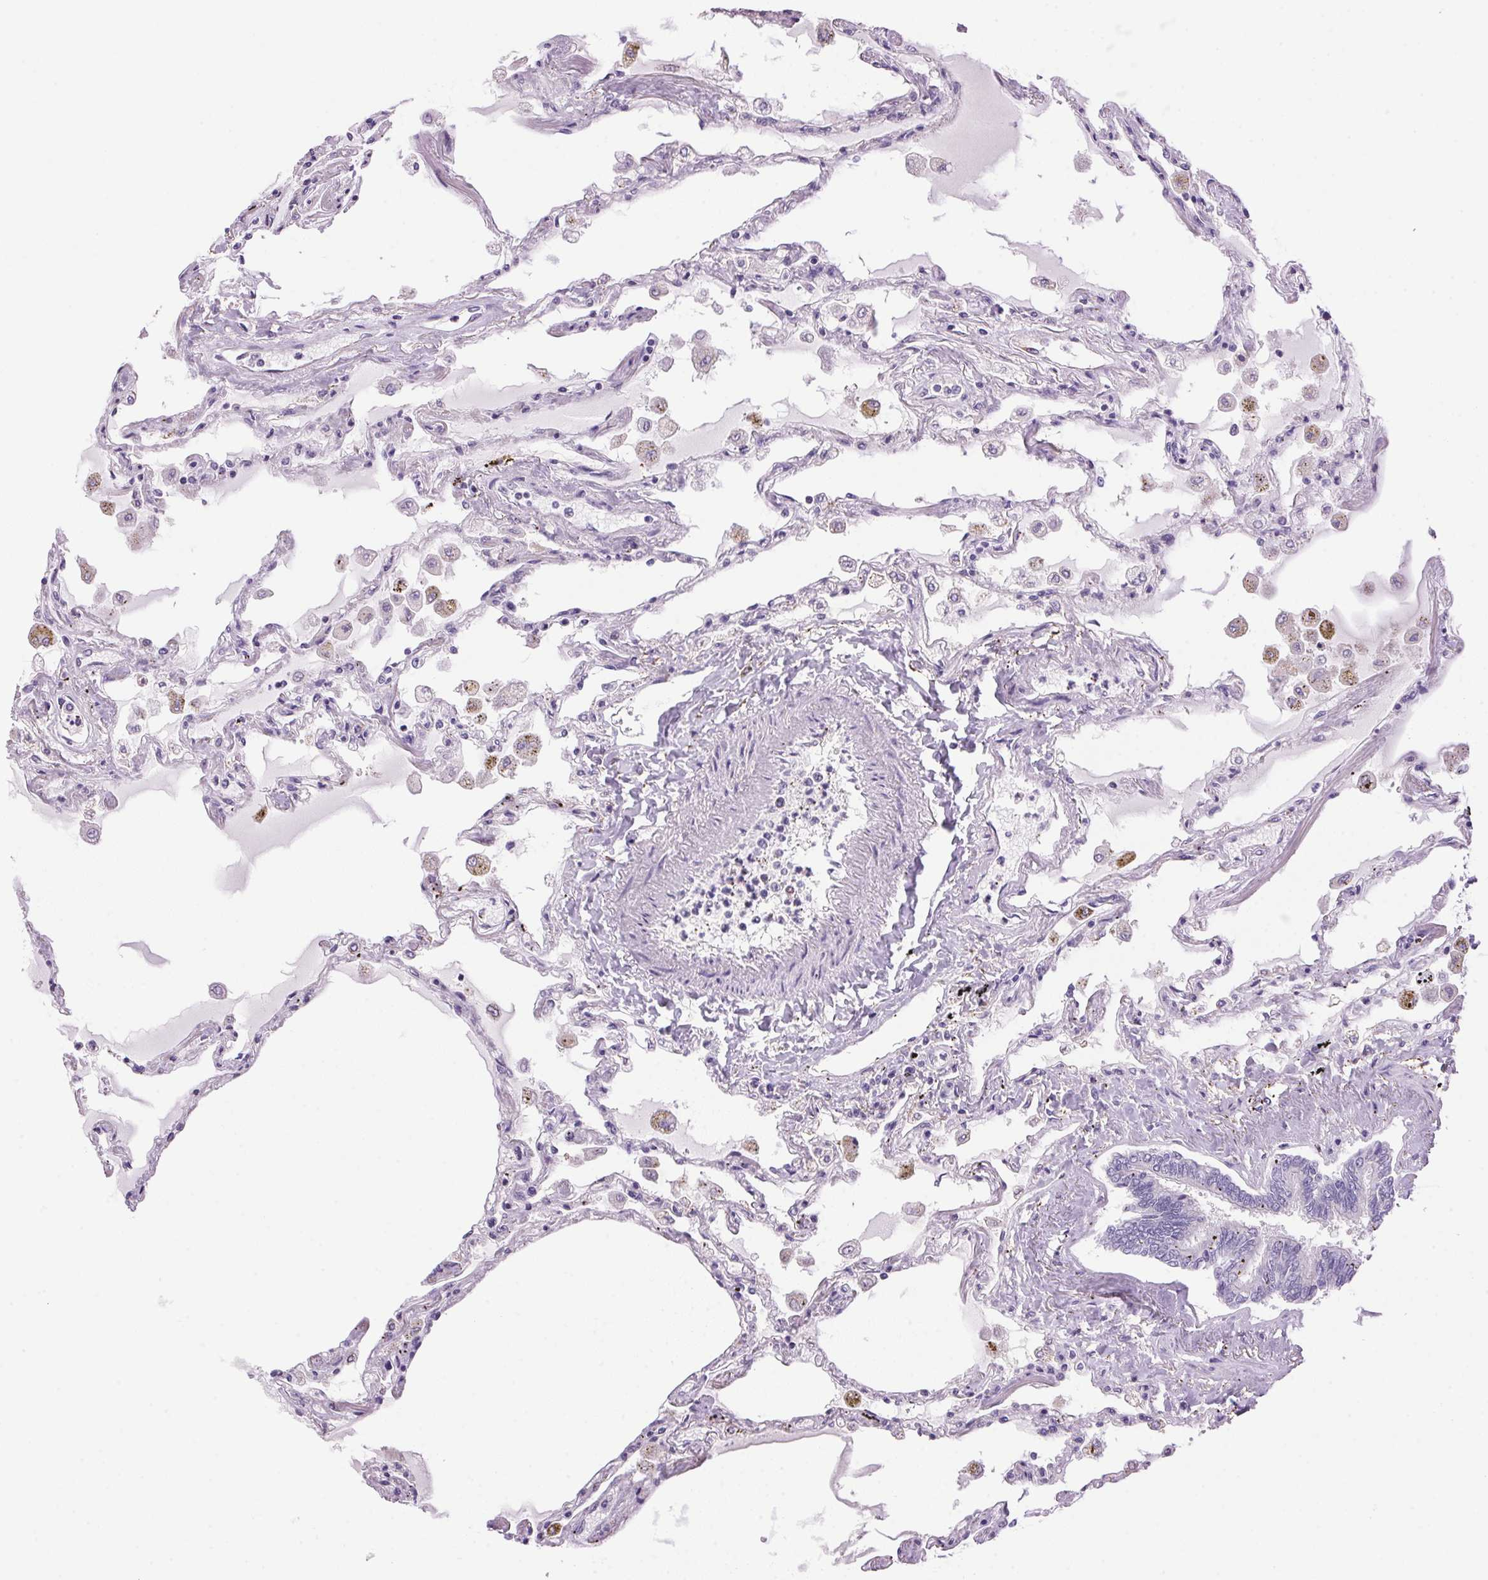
{"staining": {"intensity": "negative", "quantity": "none", "location": "none"}, "tissue": "lung", "cell_type": "Alveolar cells", "image_type": "normal", "snomed": [{"axis": "morphology", "description": "Normal tissue, NOS"}, {"axis": "morphology", "description": "Adenocarcinoma, NOS"}, {"axis": "topography", "description": "Cartilage tissue"}, {"axis": "topography", "description": "Lung"}], "caption": "Human lung stained for a protein using IHC reveals no positivity in alveolar cells.", "gene": "AKR1E2", "patient": {"sex": "female", "age": 67}}